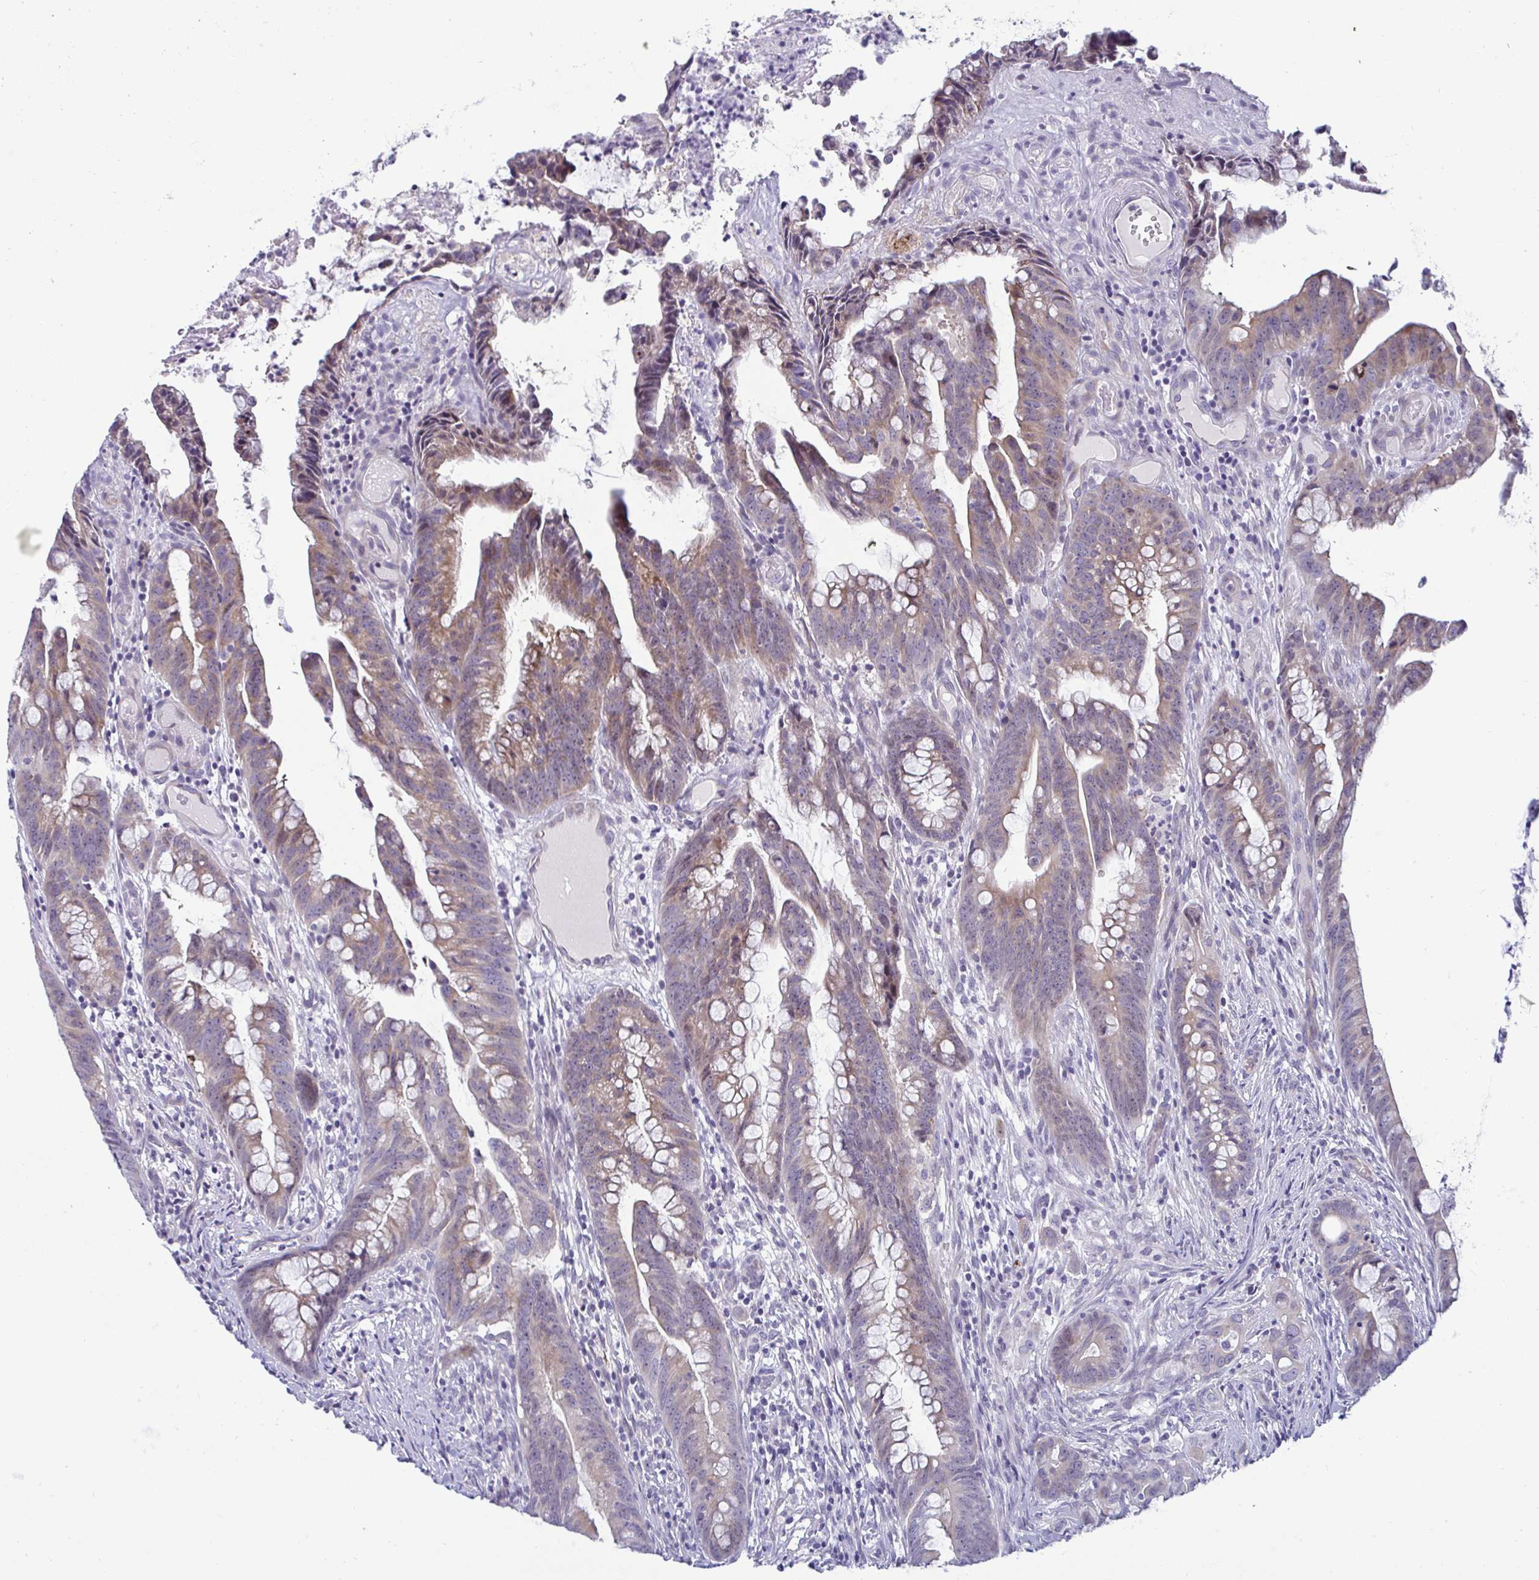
{"staining": {"intensity": "moderate", "quantity": "25%-75%", "location": "cytoplasmic/membranous"}, "tissue": "colorectal cancer", "cell_type": "Tumor cells", "image_type": "cancer", "snomed": [{"axis": "morphology", "description": "Adenocarcinoma, NOS"}, {"axis": "topography", "description": "Colon"}], "caption": "Protein analysis of colorectal cancer (adenocarcinoma) tissue displays moderate cytoplasmic/membranous positivity in approximately 25%-75% of tumor cells. (DAB (3,3'-diaminobenzidine) = brown stain, brightfield microscopy at high magnification).", "gene": "GSTM1", "patient": {"sex": "male", "age": 62}}